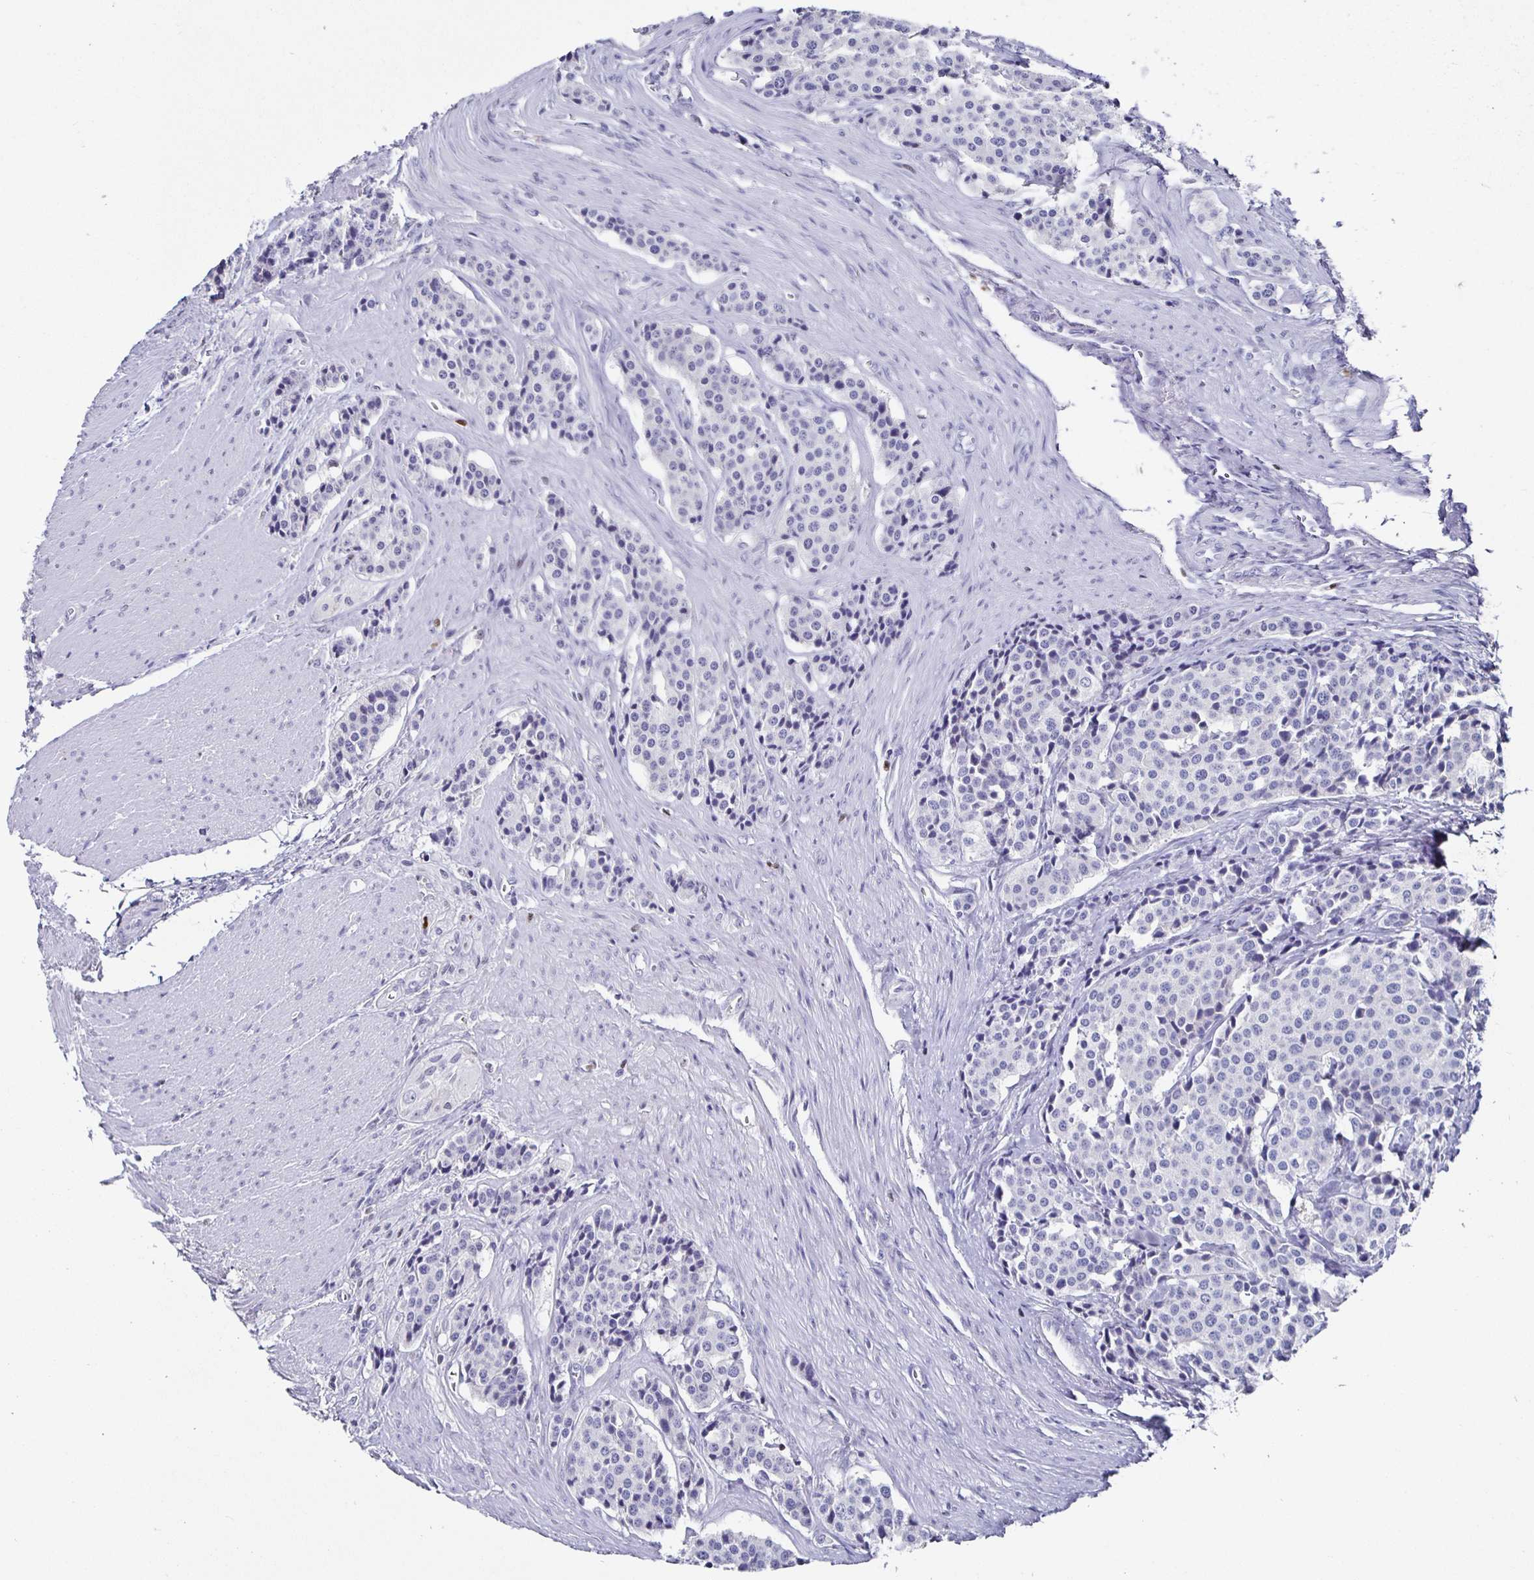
{"staining": {"intensity": "negative", "quantity": "none", "location": "none"}, "tissue": "carcinoid", "cell_type": "Tumor cells", "image_type": "cancer", "snomed": [{"axis": "morphology", "description": "Carcinoid, malignant, NOS"}, {"axis": "topography", "description": "Small intestine"}], "caption": "There is no significant positivity in tumor cells of carcinoid (malignant).", "gene": "RUNX2", "patient": {"sex": "male", "age": 73}}